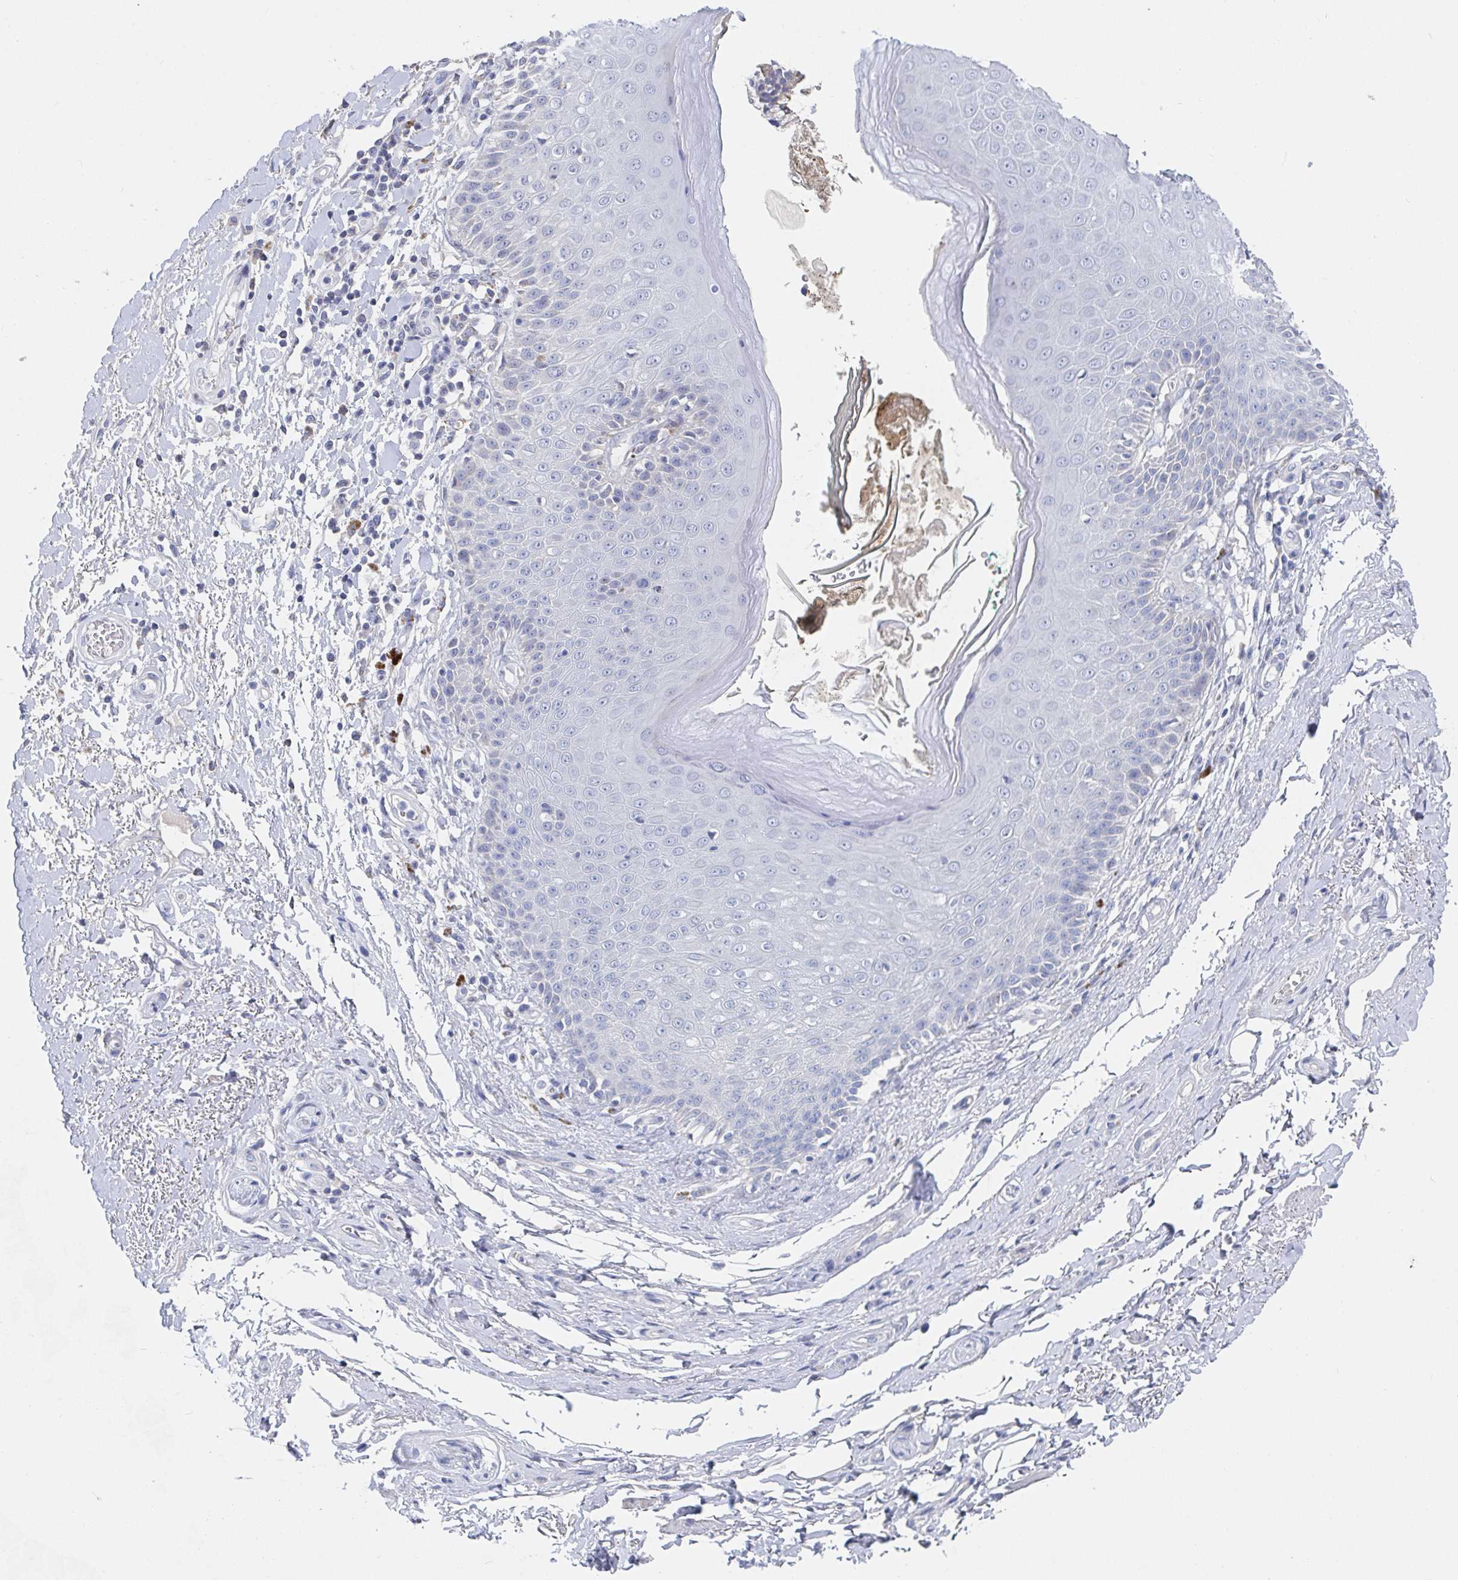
{"staining": {"intensity": "negative", "quantity": "none", "location": "none"}, "tissue": "adipose tissue", "cell_type": "Adipocytes", "image_type": "normal", "snomed": [{"axis": "morphology", "description": "Normal tissue, NOS"}, {"axis": "topography", "description": "Peripheral nerve tissue"}], "caption": "Immunohistochemistry histopathology image of benign adipose tissue stained for a protein (brown), which reveals no staining in adipocytes.", "gene": "ZNF100", "patient": {"sex": "male", "age": 51}}